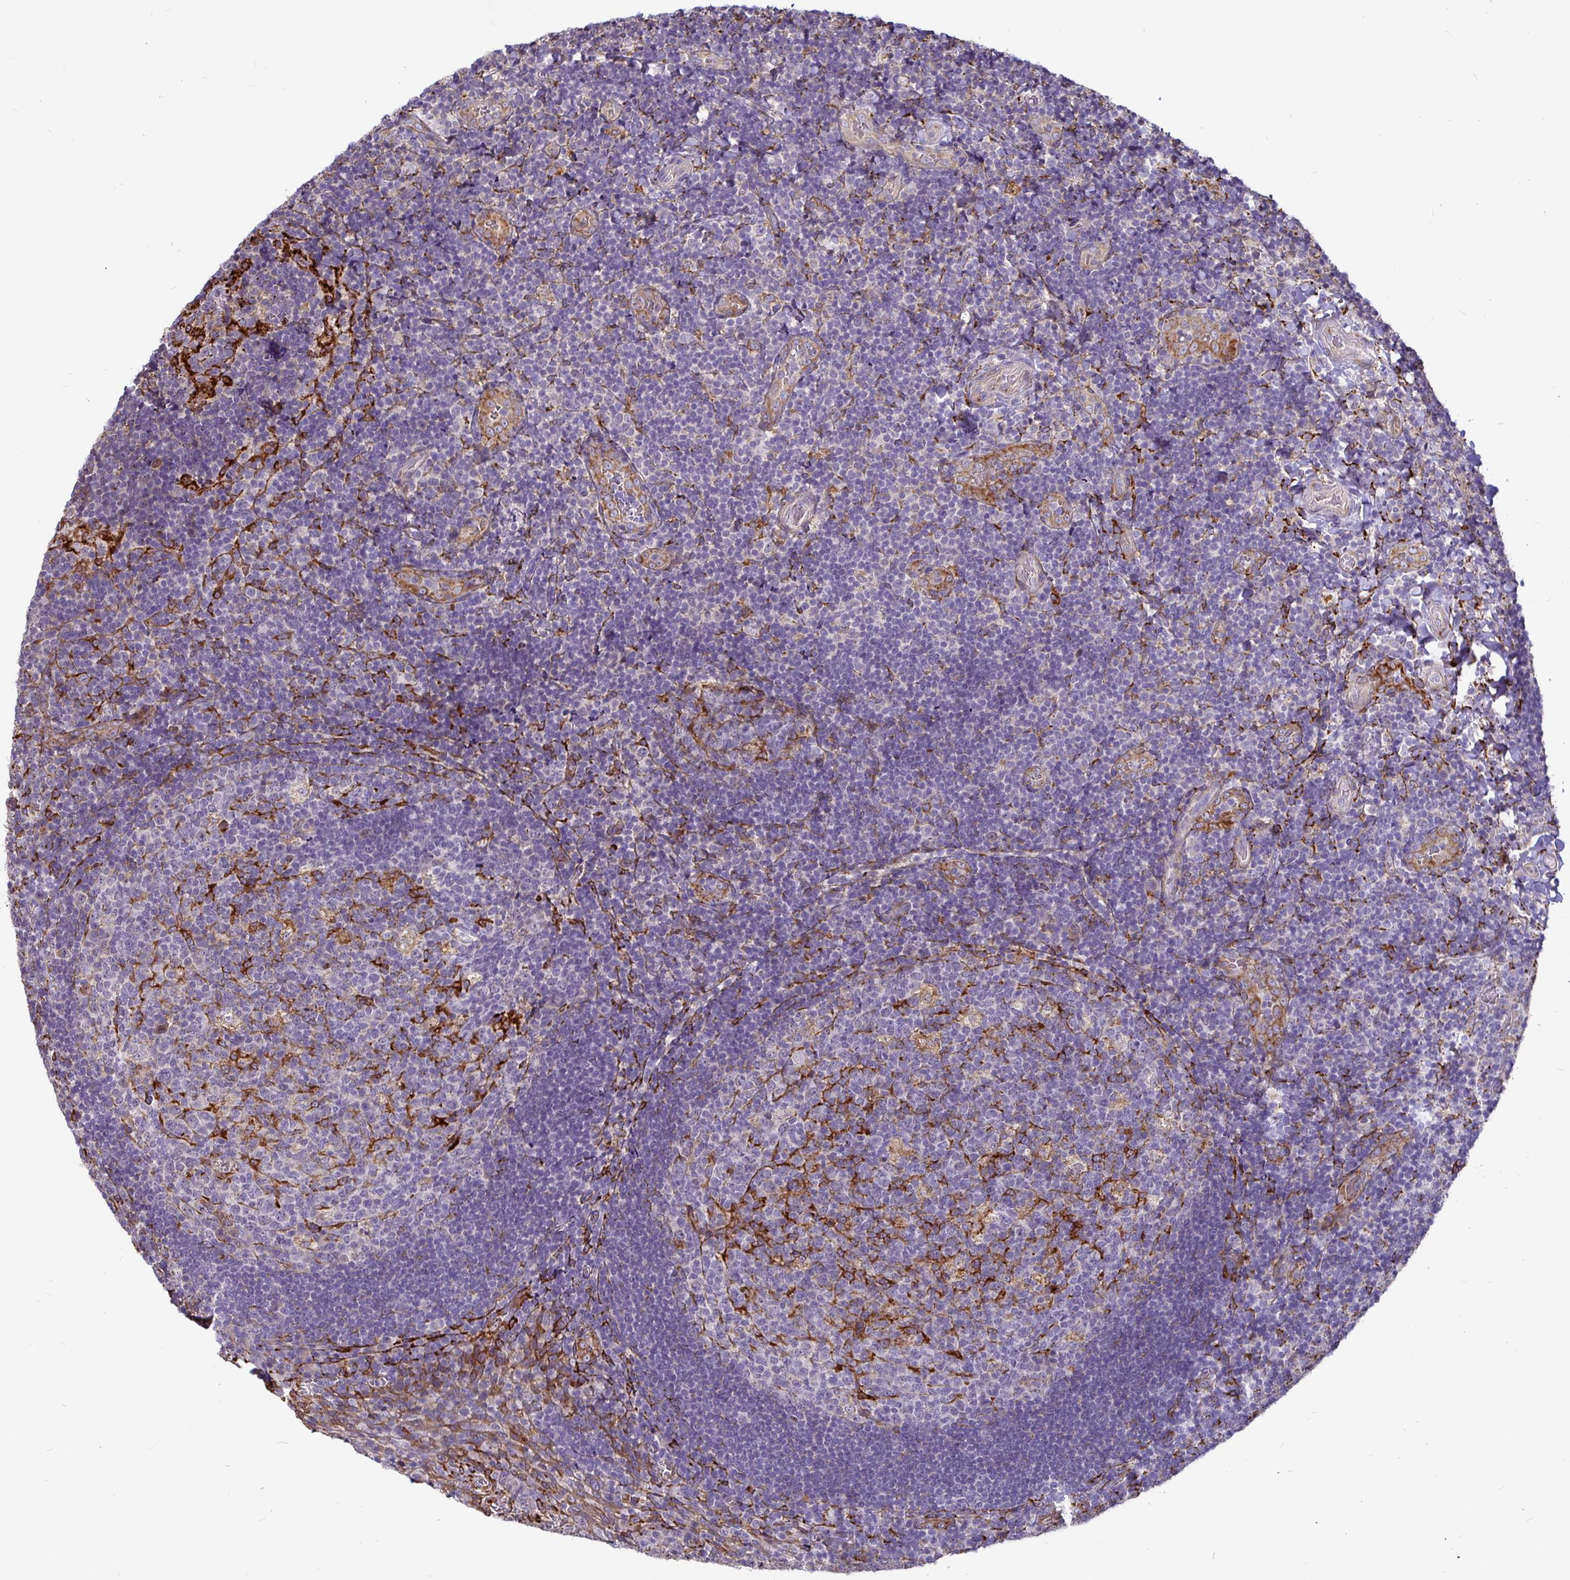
{"staining": {"intensity": "moderate", "quantity": "25%-75%", "location": "cytoplasmic/membranous"}, "tissue": "tonsil", "cell_type": "Germinal center cells", "image_type": "normal", "snomed": [{"axis": "morphology", "description": "Normal tissue, NOS"}, {"axis": "topography", "description": "Tonsil"}], "caption": "Immunohistochemistry photomicrograph of normal tonsil: human tonsil stained using immunohistochemistry demonstrates medium levels of moderate protein expression localized specifically in the cytoplasmic/membranous of germinal center cells, appearing as a cytoplasmic/membranous brown color.", "gene": "P4HA2", "patient": {"sex": "male", "age": 17}}